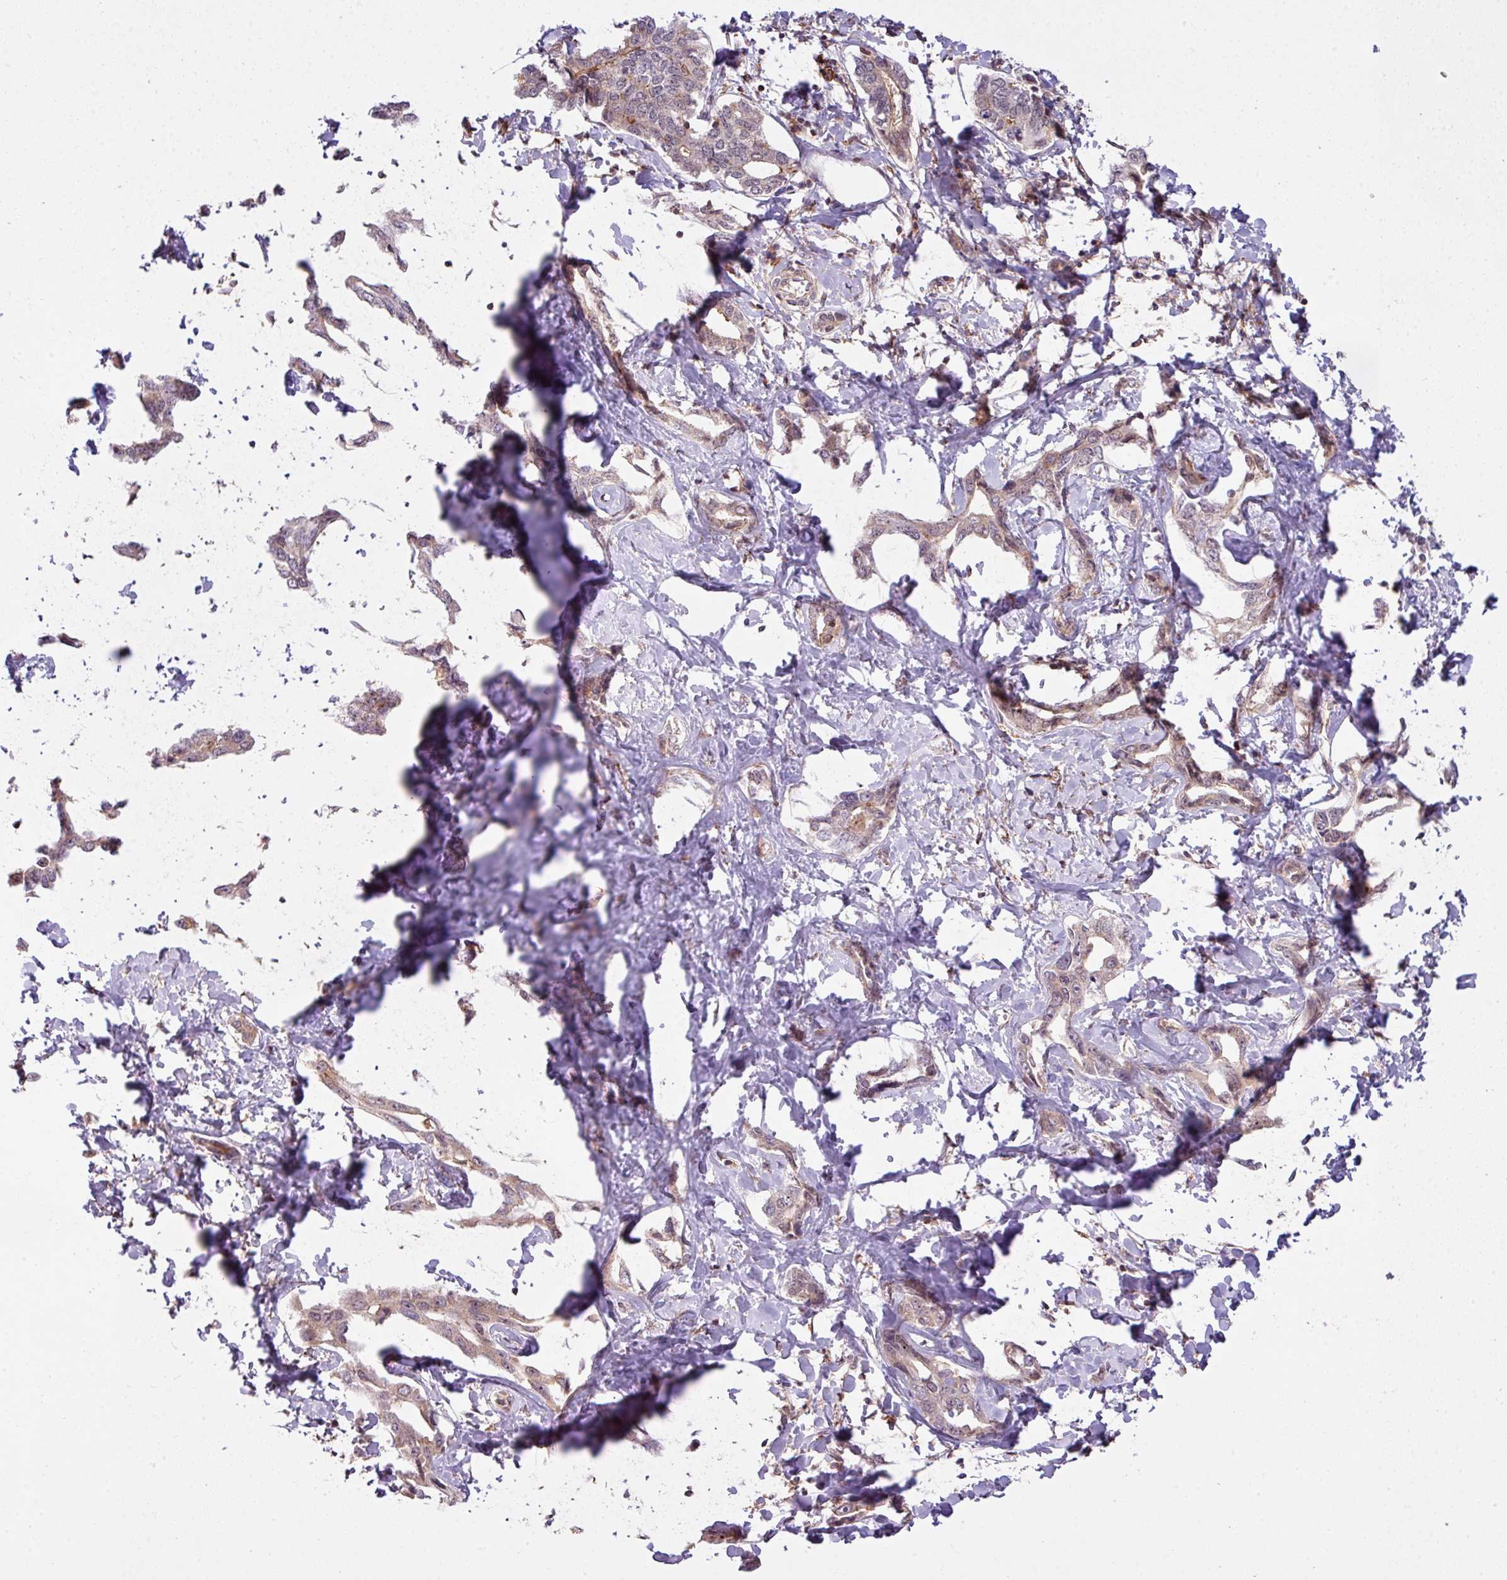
{"staining": {"intensity": "weak", "quantity": "<25%", "location": "cytoplasmic/membranous"}, "tissue": "liver cancer", "cell_type": "Tumor cells", "image_type": "cancer", "snomed": [{"axis": "morphology", "description": "Cholangiocarcinoma"}, {"axis": "topography", "description": "Liver"}], "caption": "There is no significant positivity in tumor cells of cholangiocarcinoma (liver).", "gene": "ZC2HC1C", "patient": {"sex": "male", "age": 59}}